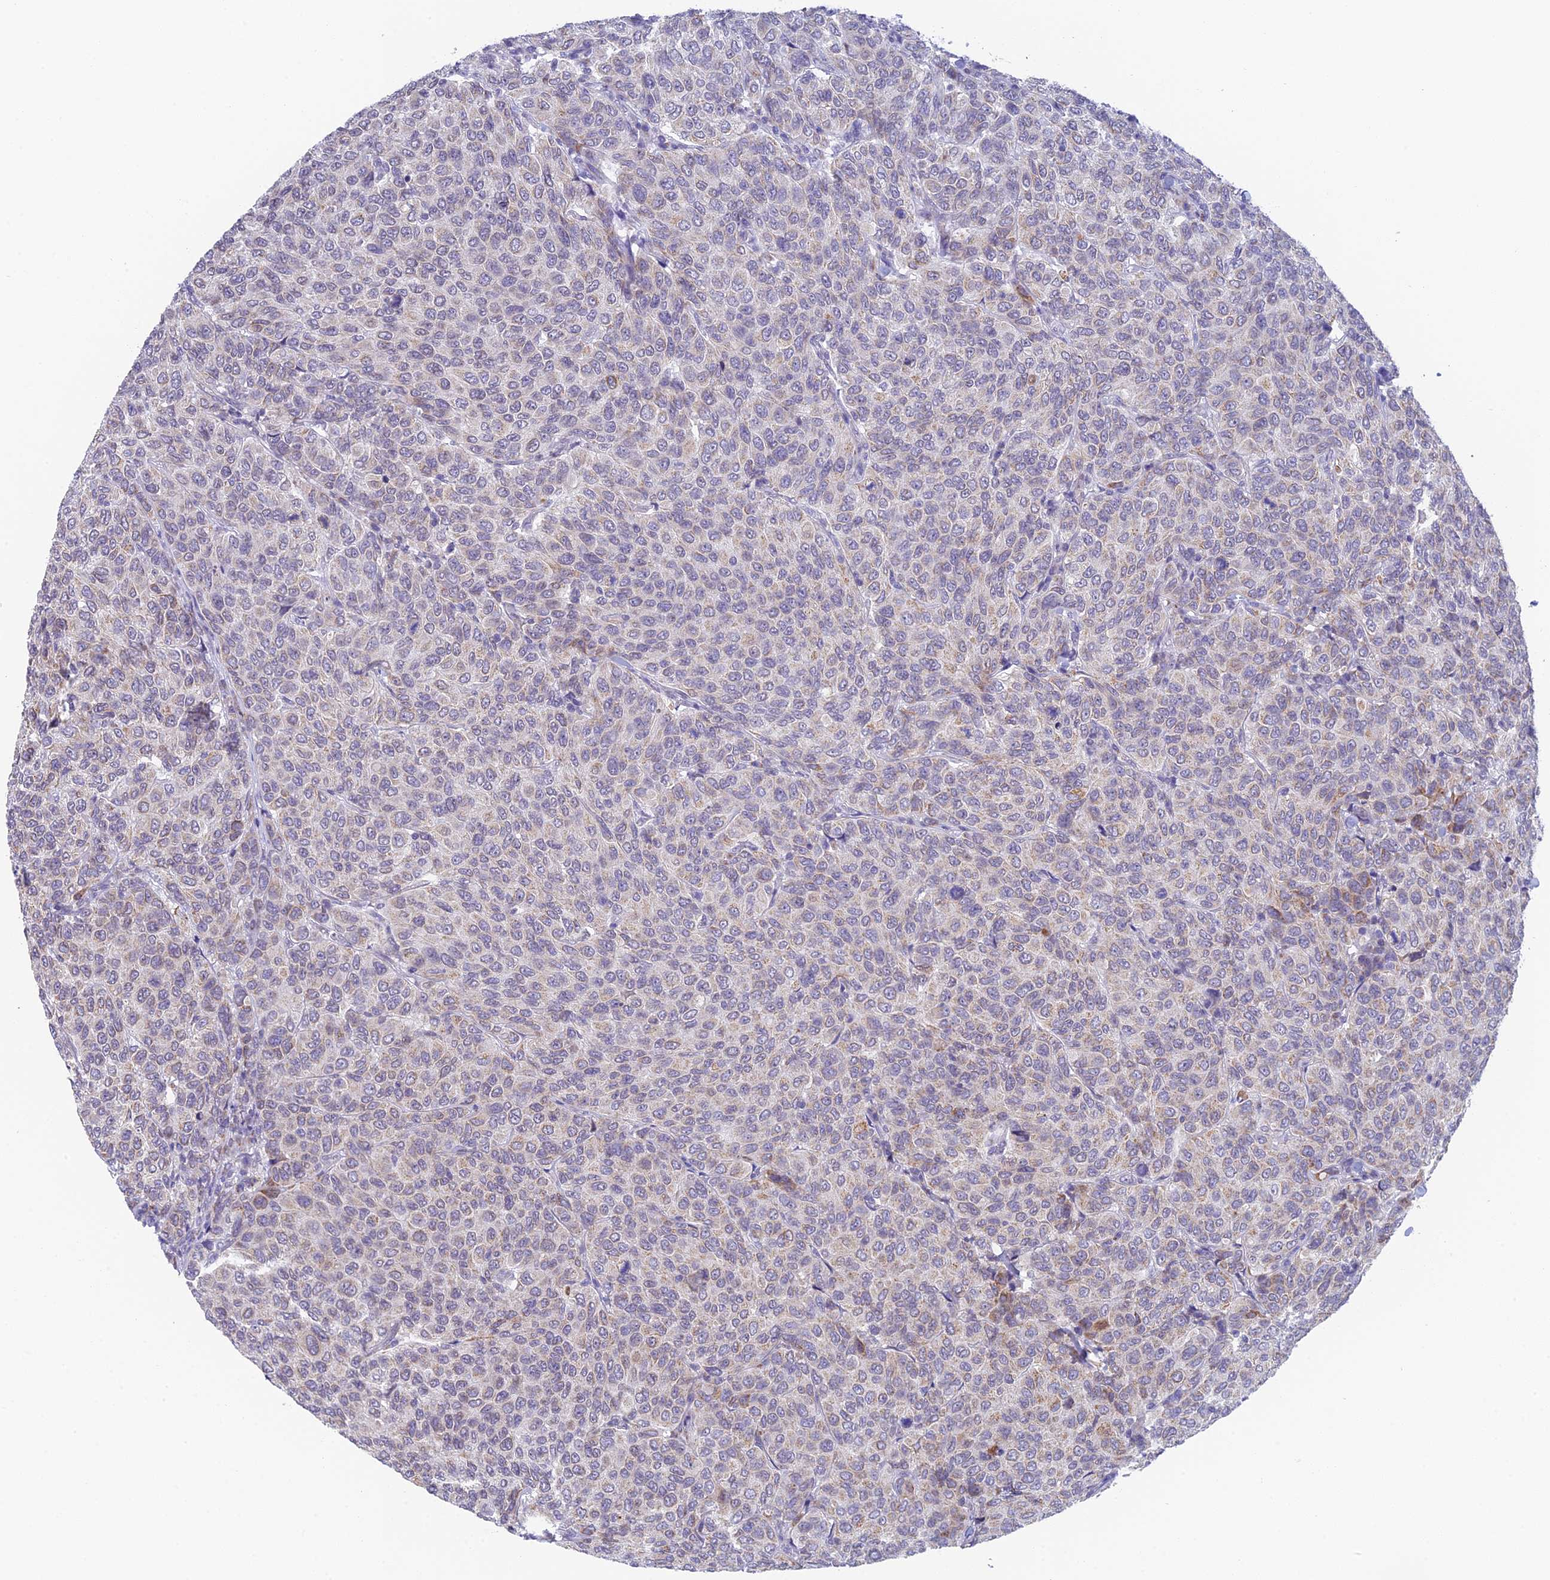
{"staining": {"intensity": "weak", "quantity": "<25%", "location": "cytoplasmic/membranous"}, "tissue": "breast cancer", "cell_type": "Tumor cells", "image_type": "cancer", "snomed": [{"axis": "morphology", "description": "Duct carcinoma"}, {"axis": "topography", "description": "Breast"}], "caption": "The micrograph demonstrates no significant staining in tumor cells of breast cancer (intraductal carcinoma).", "gene": "REXO5", "patient": {"sex": "female", "age": 55}}